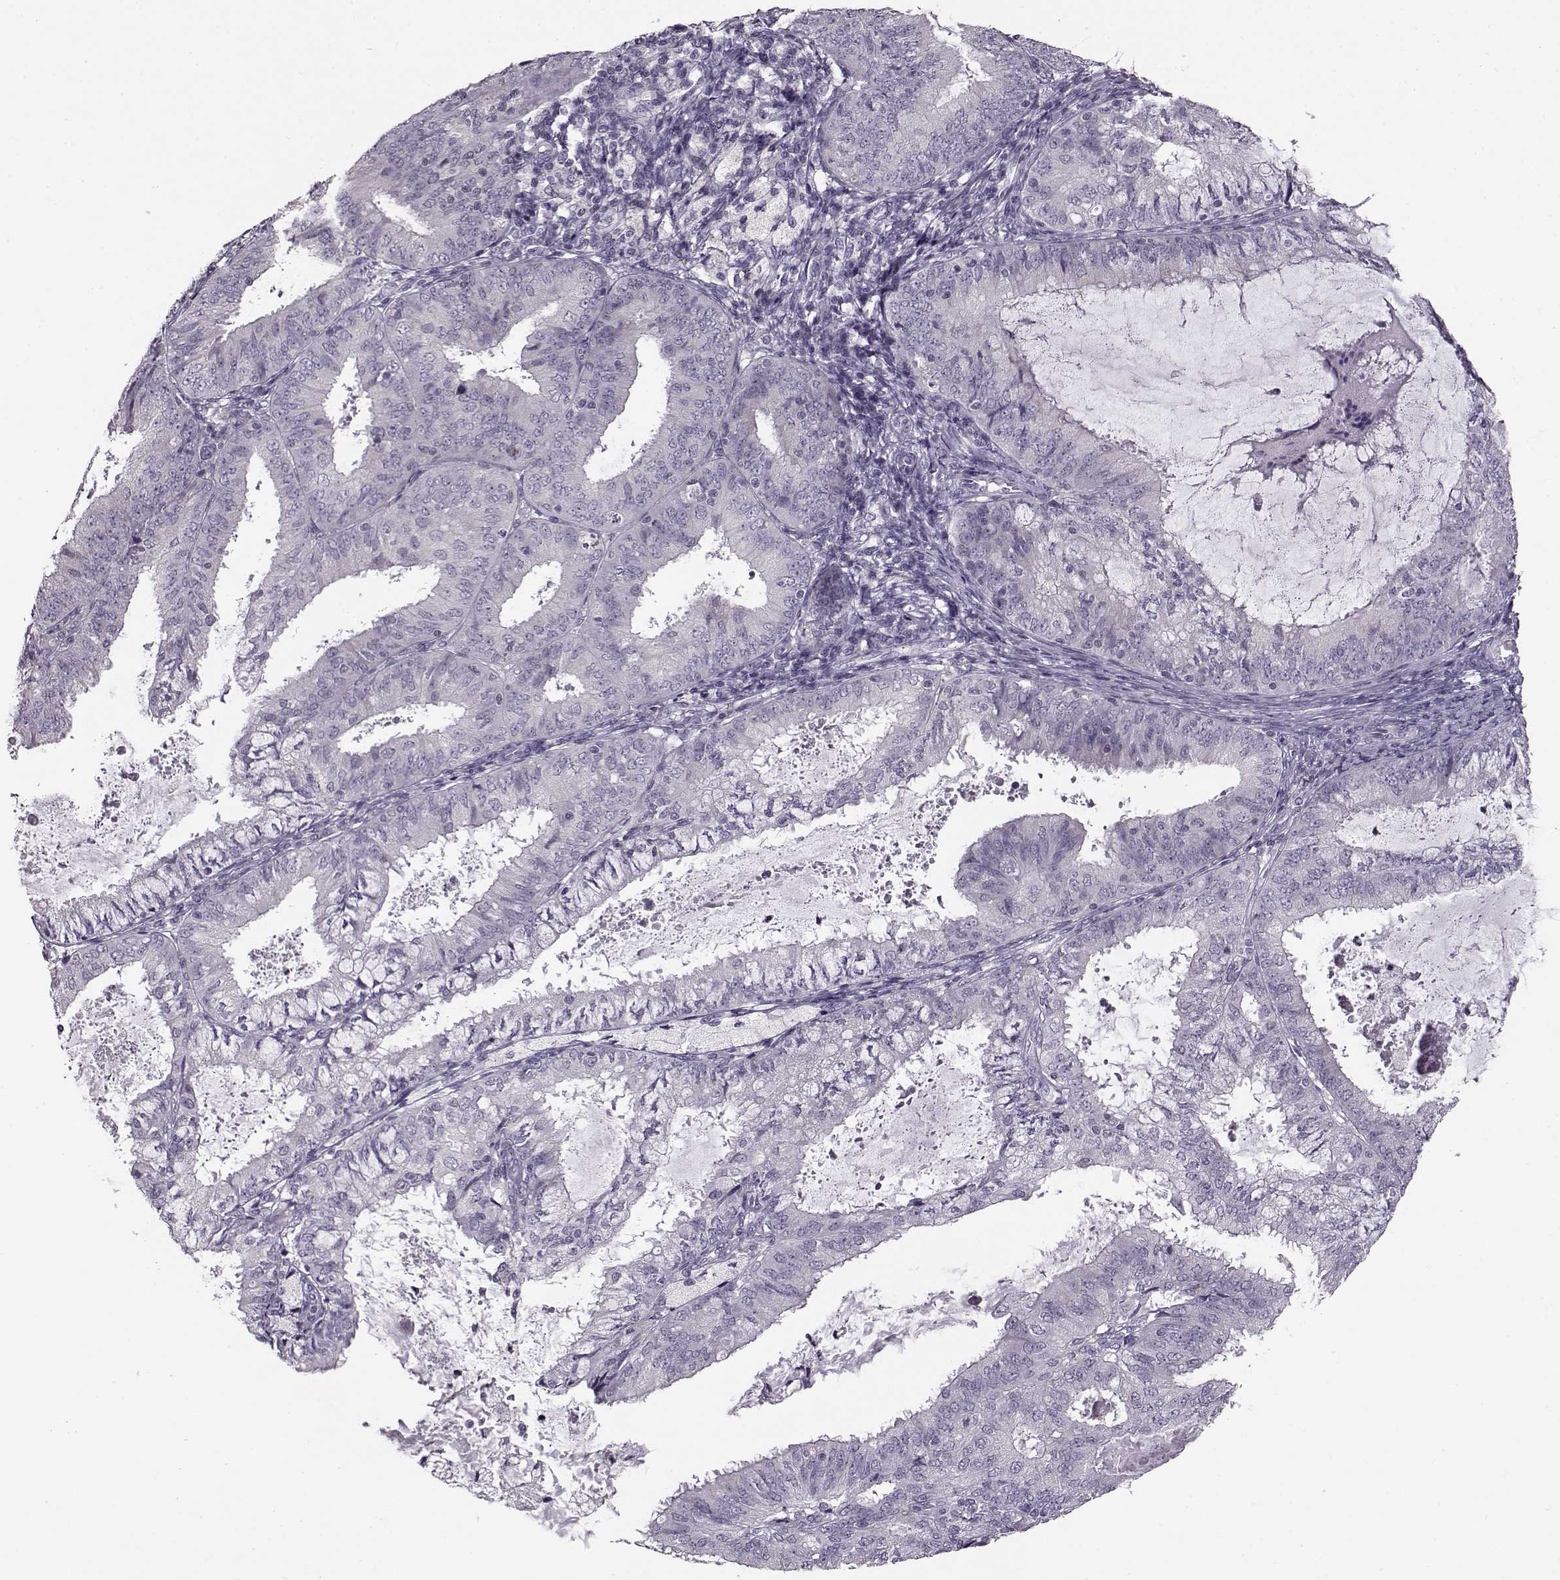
{"staining": {"intensity": "negative", "quantity": "none", "location": "none"}, "tissue": "endometrial cancer", "cell_type": "Tumor cells", "image_type": "cancer", "snomed": [{"axis": "morphology", "description": "Adenocarcinoma, NOS"}, {"axis": "topography", "description": "Endometrium"}], "caption": "Endometrial cancer was stained to show a protein in brown. There is no significant staining in tumor cells.", "gene": "RP1L1", "patient": {"sex": "female", "age": 57}}